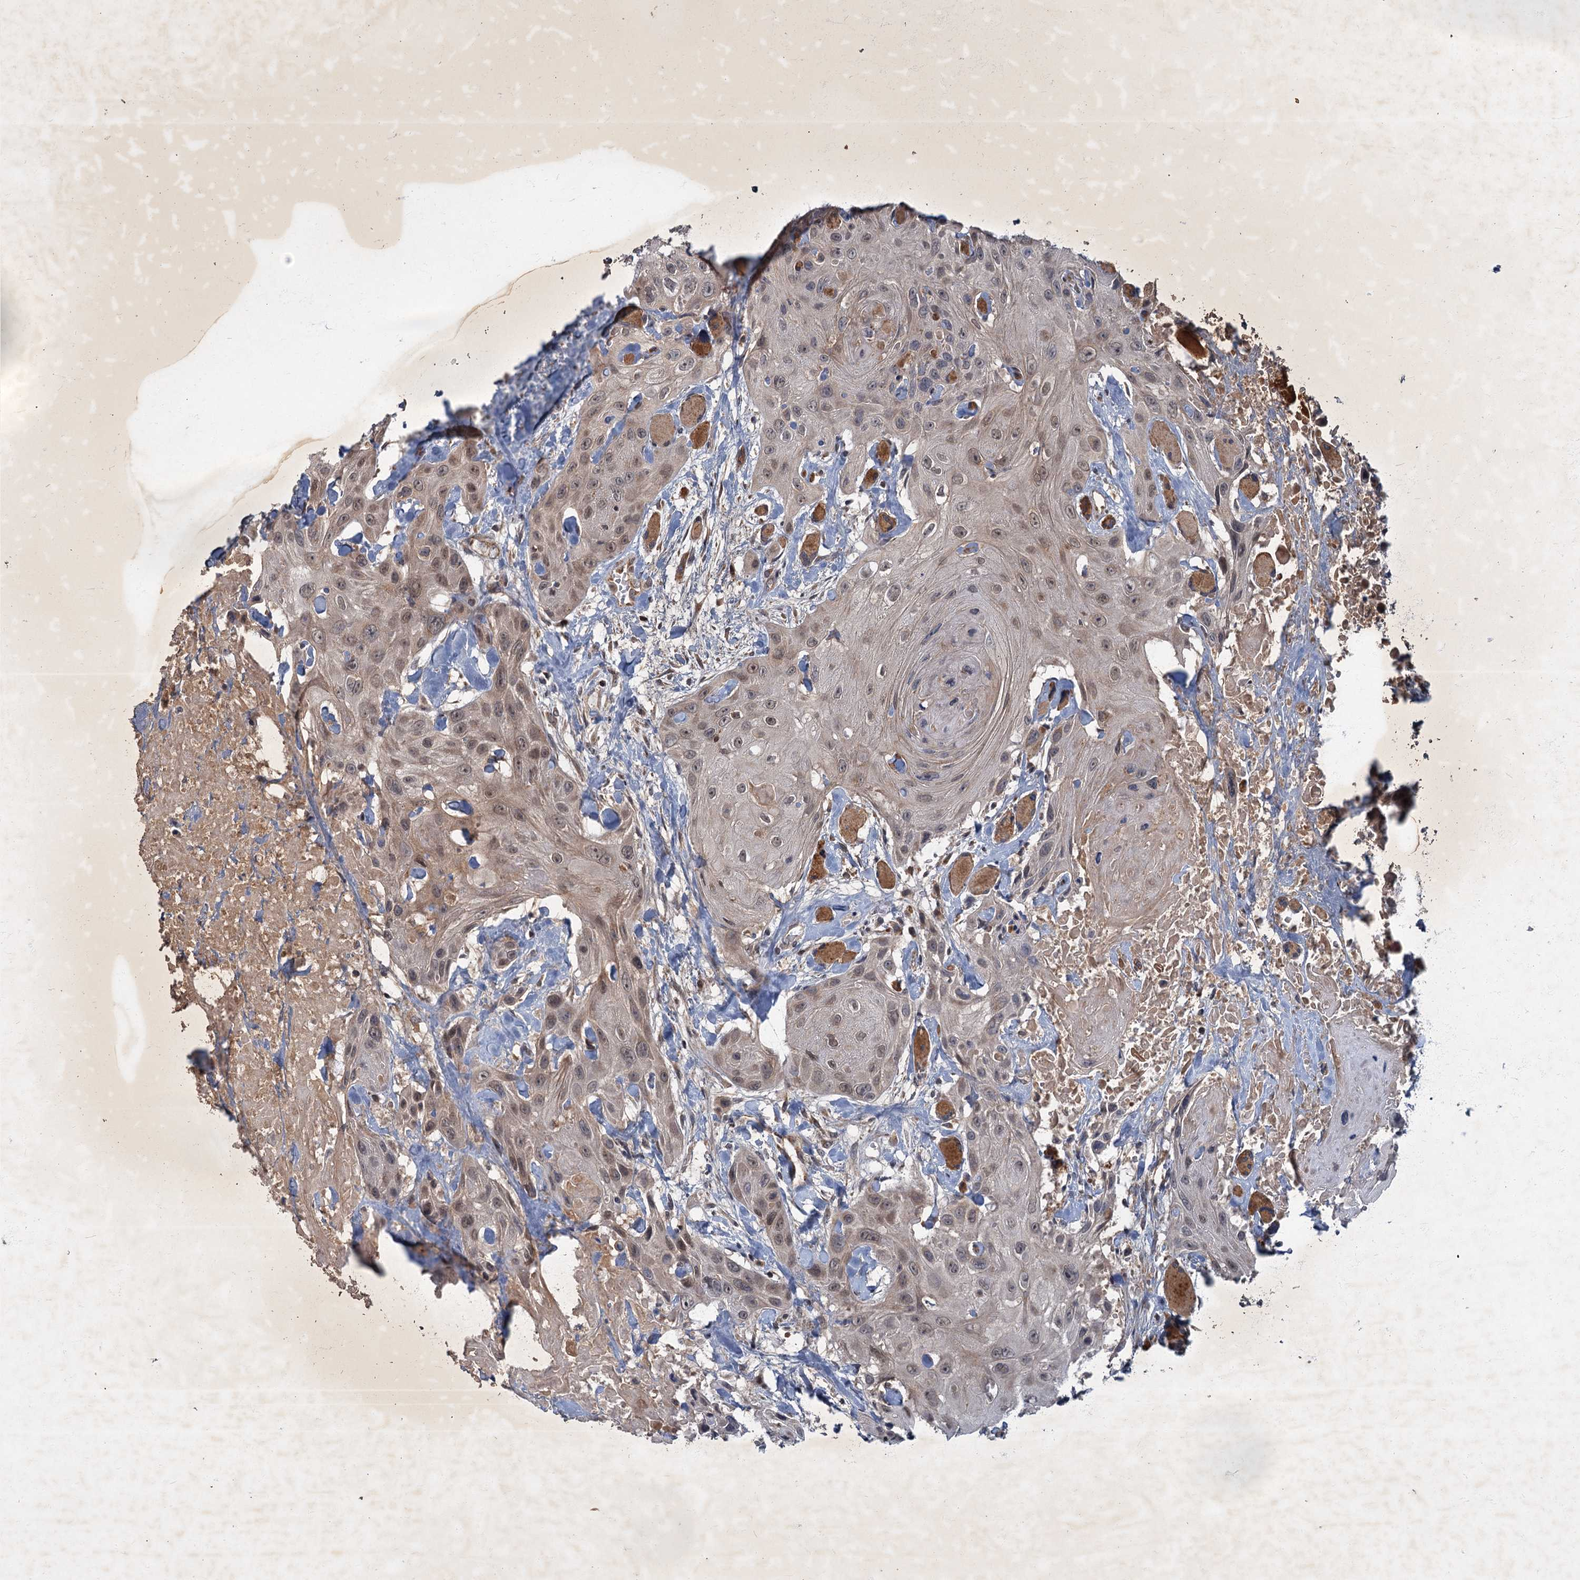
{"staining": {"intensity": "weak", "quantity": "25%-75%", "location": "nuclear"}, "tissue": "head and neck cancer", "cell_type": "Tumor cells", "image_type": "cancer", "snomed": [{"axis": "morphology", "description": "Squamous cell carcinoma, NOS"}, {"axis": "topography", "description": "Head-Neck"}], "caption": "Human squamous cell carcinoma (head and neck) stained with a brown dye demonstrates weak nuclear positive staining in approximately 25%-75% of tumor cells.", "gene": "SLC11A2", "patient": {"sex": "male", "age": 81}}